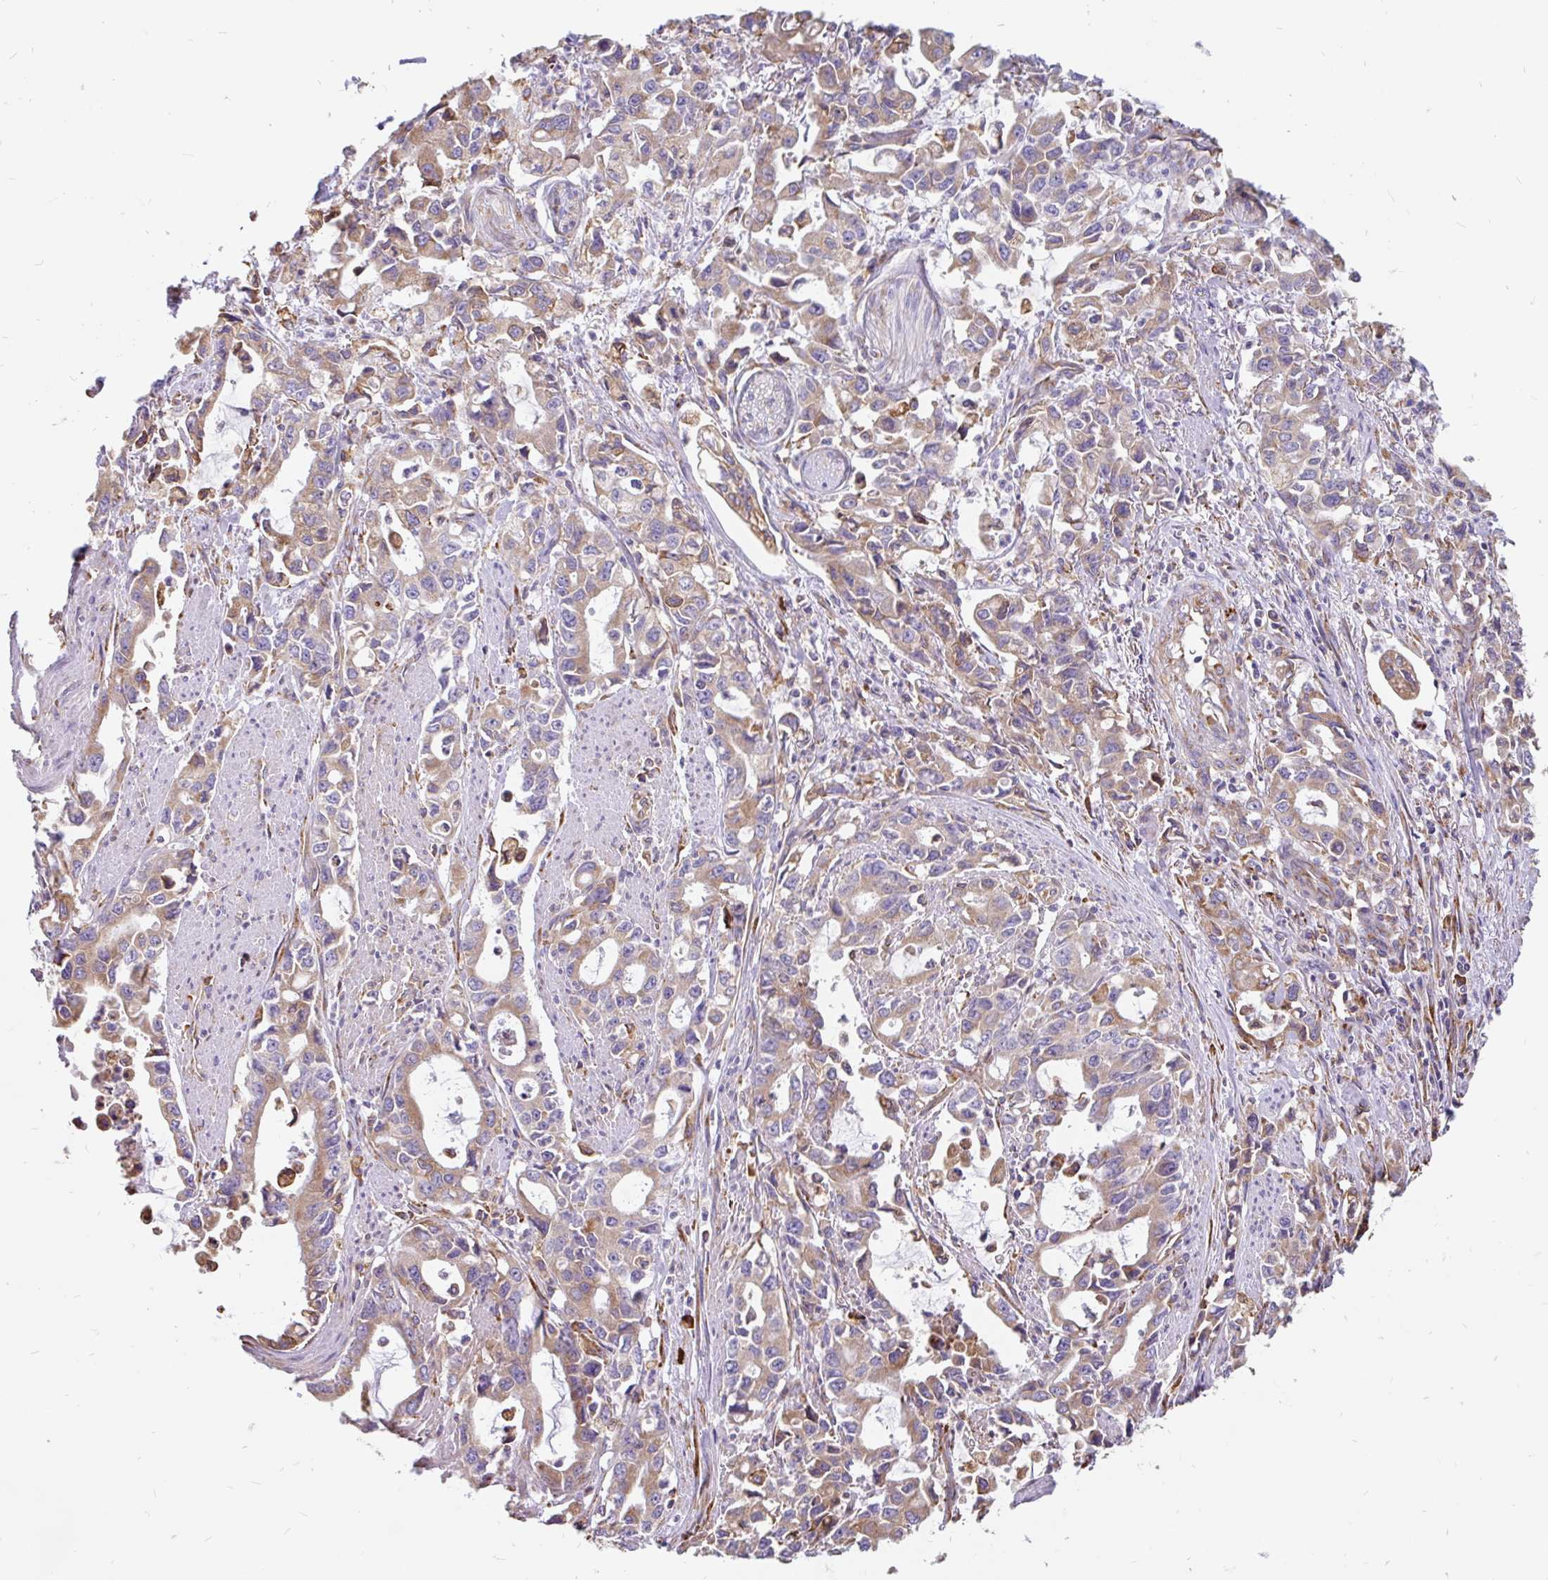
{"staining": {"intensity": "moderate", "quantity": "<25%", "location": "cytoplasmic/membranous"}, "tissue": "stomach cancer", "cell_type": "Tumor cells", "image_type": "cancer", "snomed": [{"axis": "morphology", "description": "Adenocarcinoma, NOS"}, {"axis": "topography", "description": "Stomach, upper"}], "caption": "This micrograph displays adenocarcinoma (stomach) stained with IHC to label a protein in brown. The cytoplasmic/membranous of tumor cells show moderate positivity for the protein. Nuclei are counter-stained blue.", "gene": "EML5", "patient": {"sex": "male", "age": 85}}